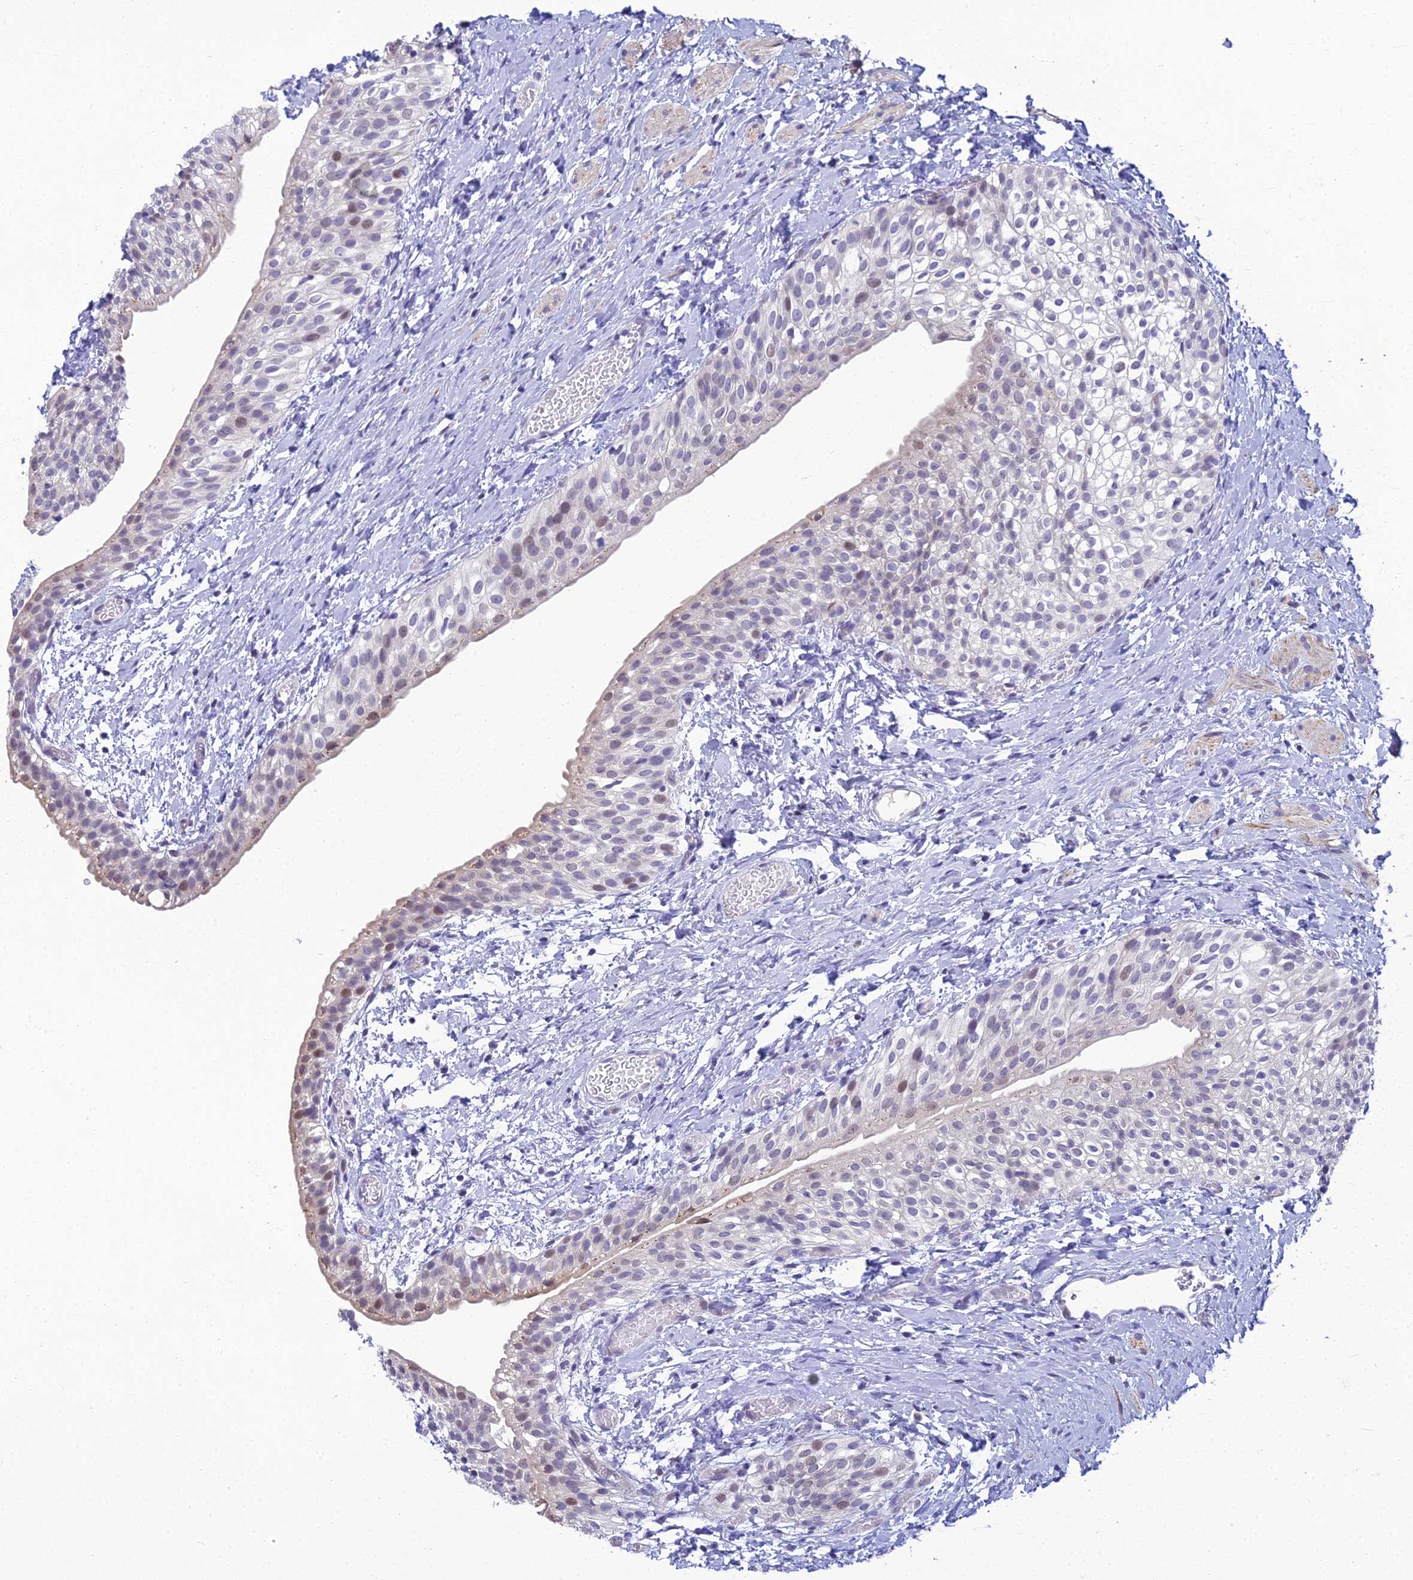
{"staining": {"intensity": "moderate", "quantity": "<25%", "location": "nuclear"}, "tissue": "urinary bladder", "cell_type": "Urothelial cells", "image_type": "normal", "snomed": [{"axis": "morphology", "description": "Normal tissue, NOS"}, {"axis": "topography", "description": "Urinary bladder"}], "caption": "Unremarkable urinary bladder shows moderate nuclear expression in about <25% of urothelial cells, visualized by immunohistochemistry.", "gene": "ZMIZ1", "patient": {"sex": "male", "age": 1}}